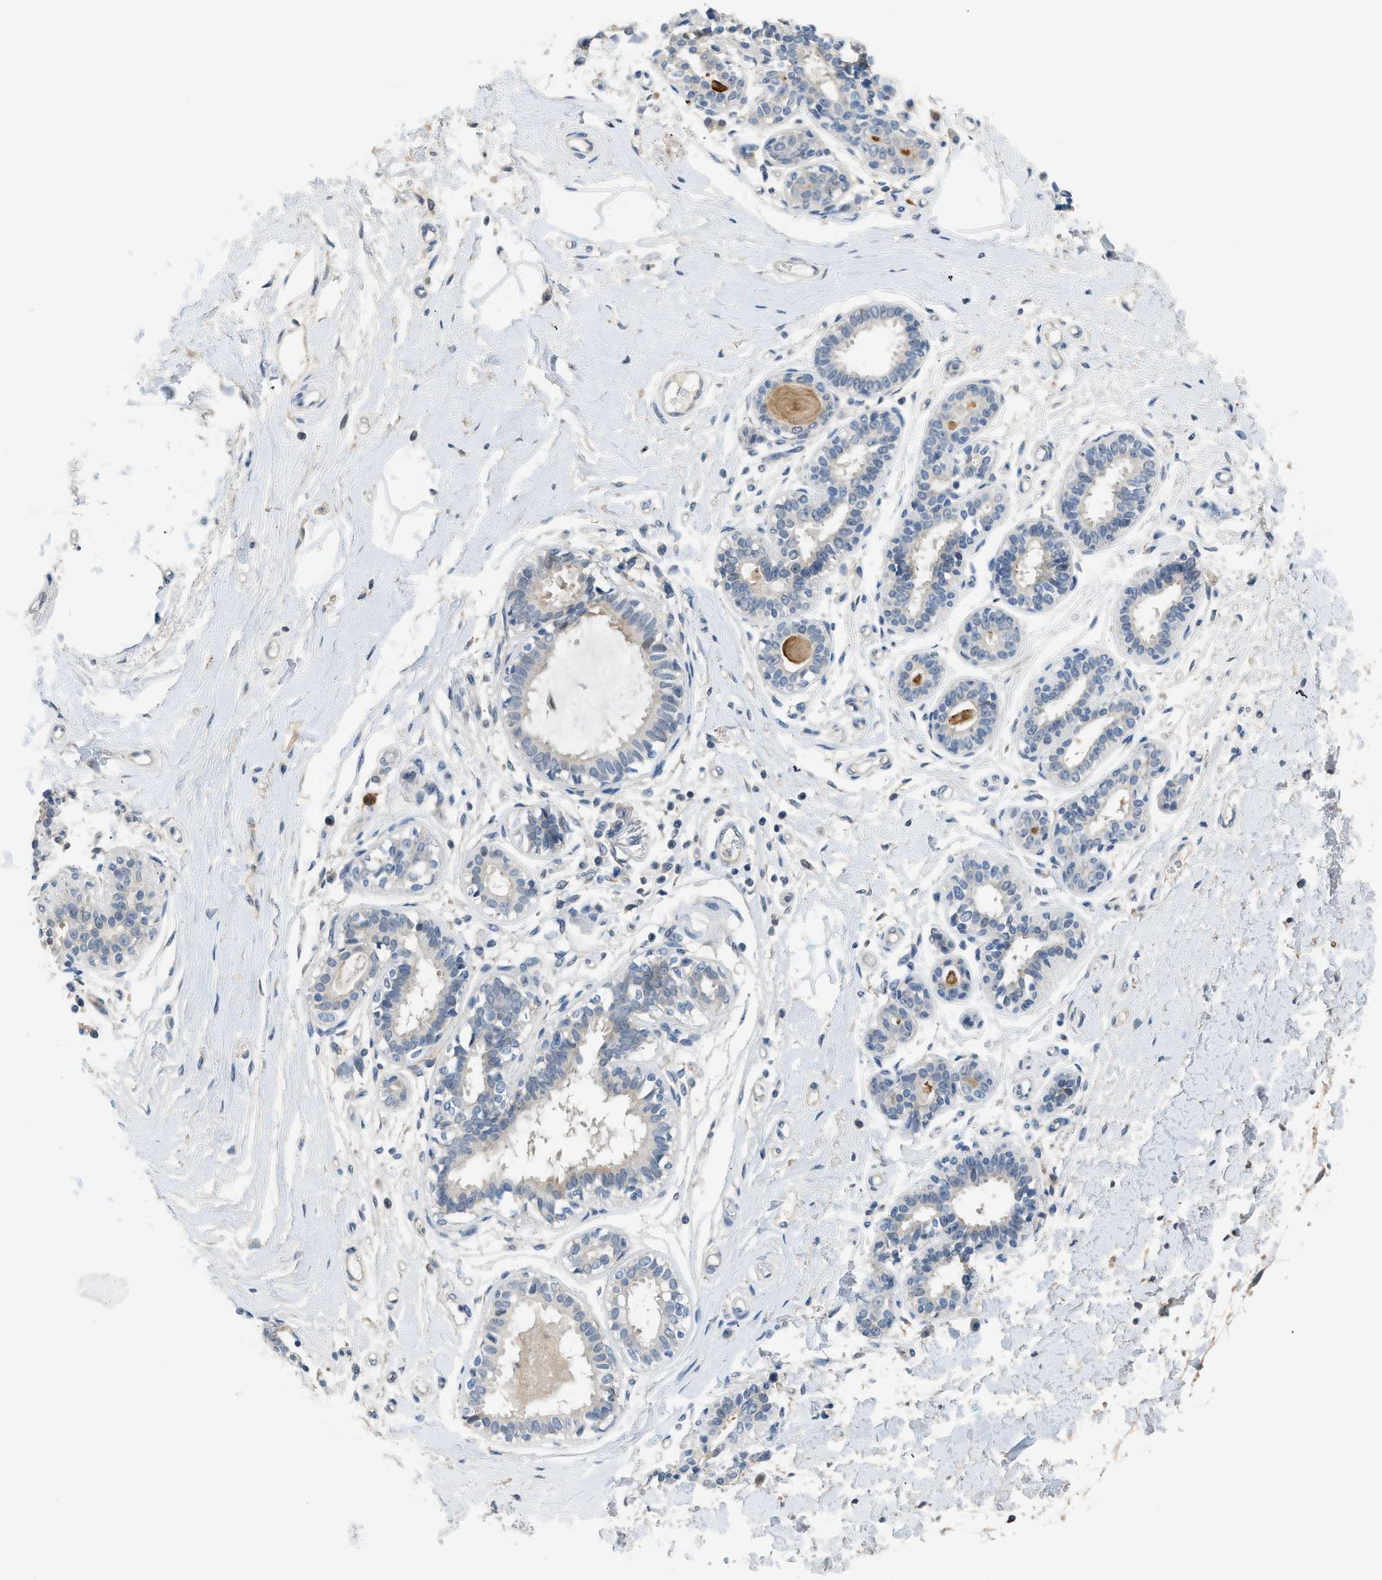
{"staining": {"intensity": "negative", "quantity": "none", "location": "none"}, "tissue": "breast", "cell_type": "Adipocytes", "image_type": "normal", "snomed": [{"axis": "morphology", "description": "Normal tissue, NOS"}, {"axis": "morphology", "description": "Lobular carcinoma"}, {"axis": "topography", "description": "Breast"}], "caption": "Human breast stained for a protein using immunohistochemistry demonstrates no positivity in adipocytes.", "gene": "TMEM154", "patient": {"sex": "female", "age": 59}}